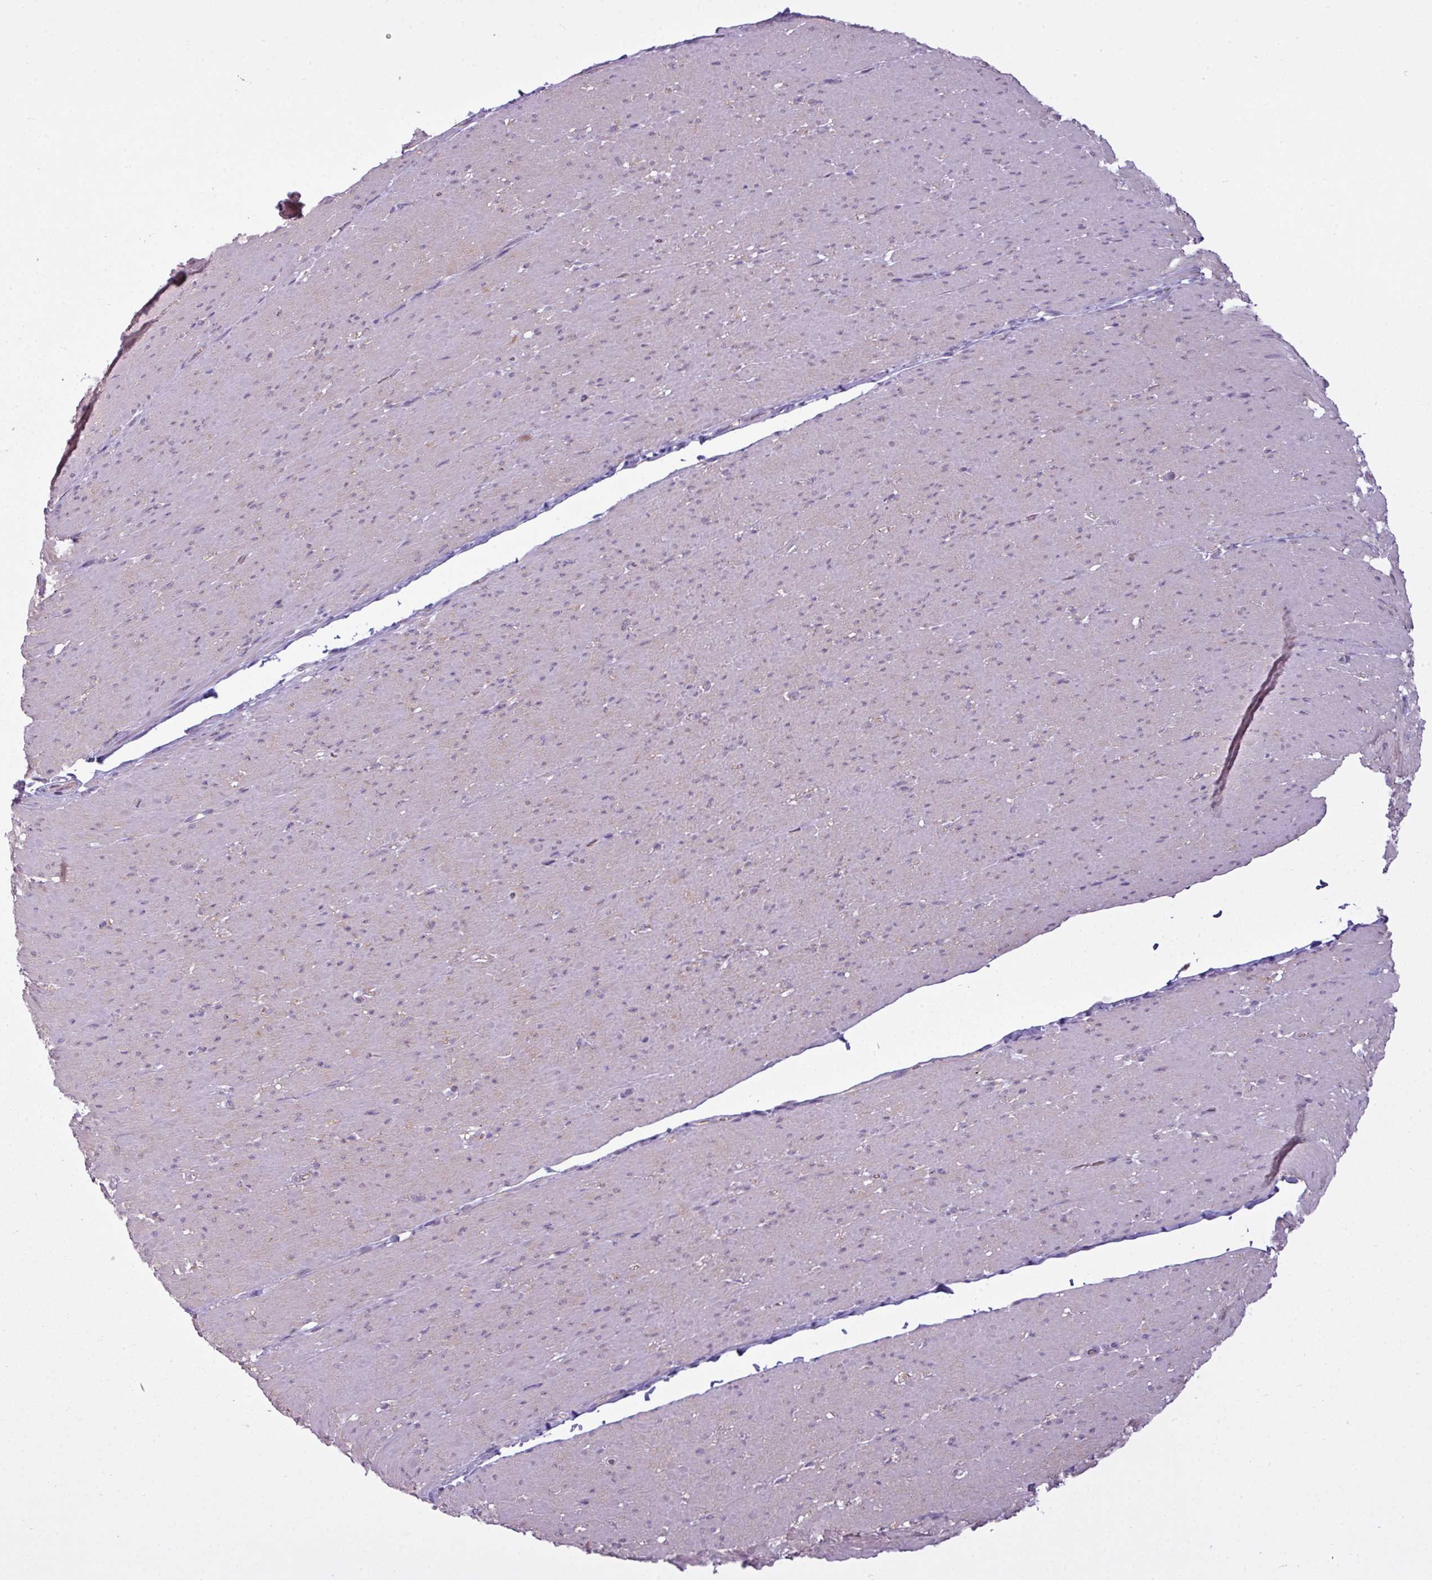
{"staining": {"intensity": "negative", "quantity": "none", "location": "none"}, "tissue": "smooth muscle", "cell_type": "Smooth muscle cells", "image_type": "normal", "snomed": [{"axis": "morphology", "description": "Normal tissue, NOS"}, {"axis": "topography", "description": "Smooth muscle"}, {"axis": "topography", "description": "Rectum"}], "caption": "This is a histopathology image of IHC staining of unremarkable smooth muscle, which shows no positivity in smooth muscle cells. (DAB immunohistochemistry, high magnification).", "gene": "CAMK2A", "patient": {"sex": "male", "age": 53}}